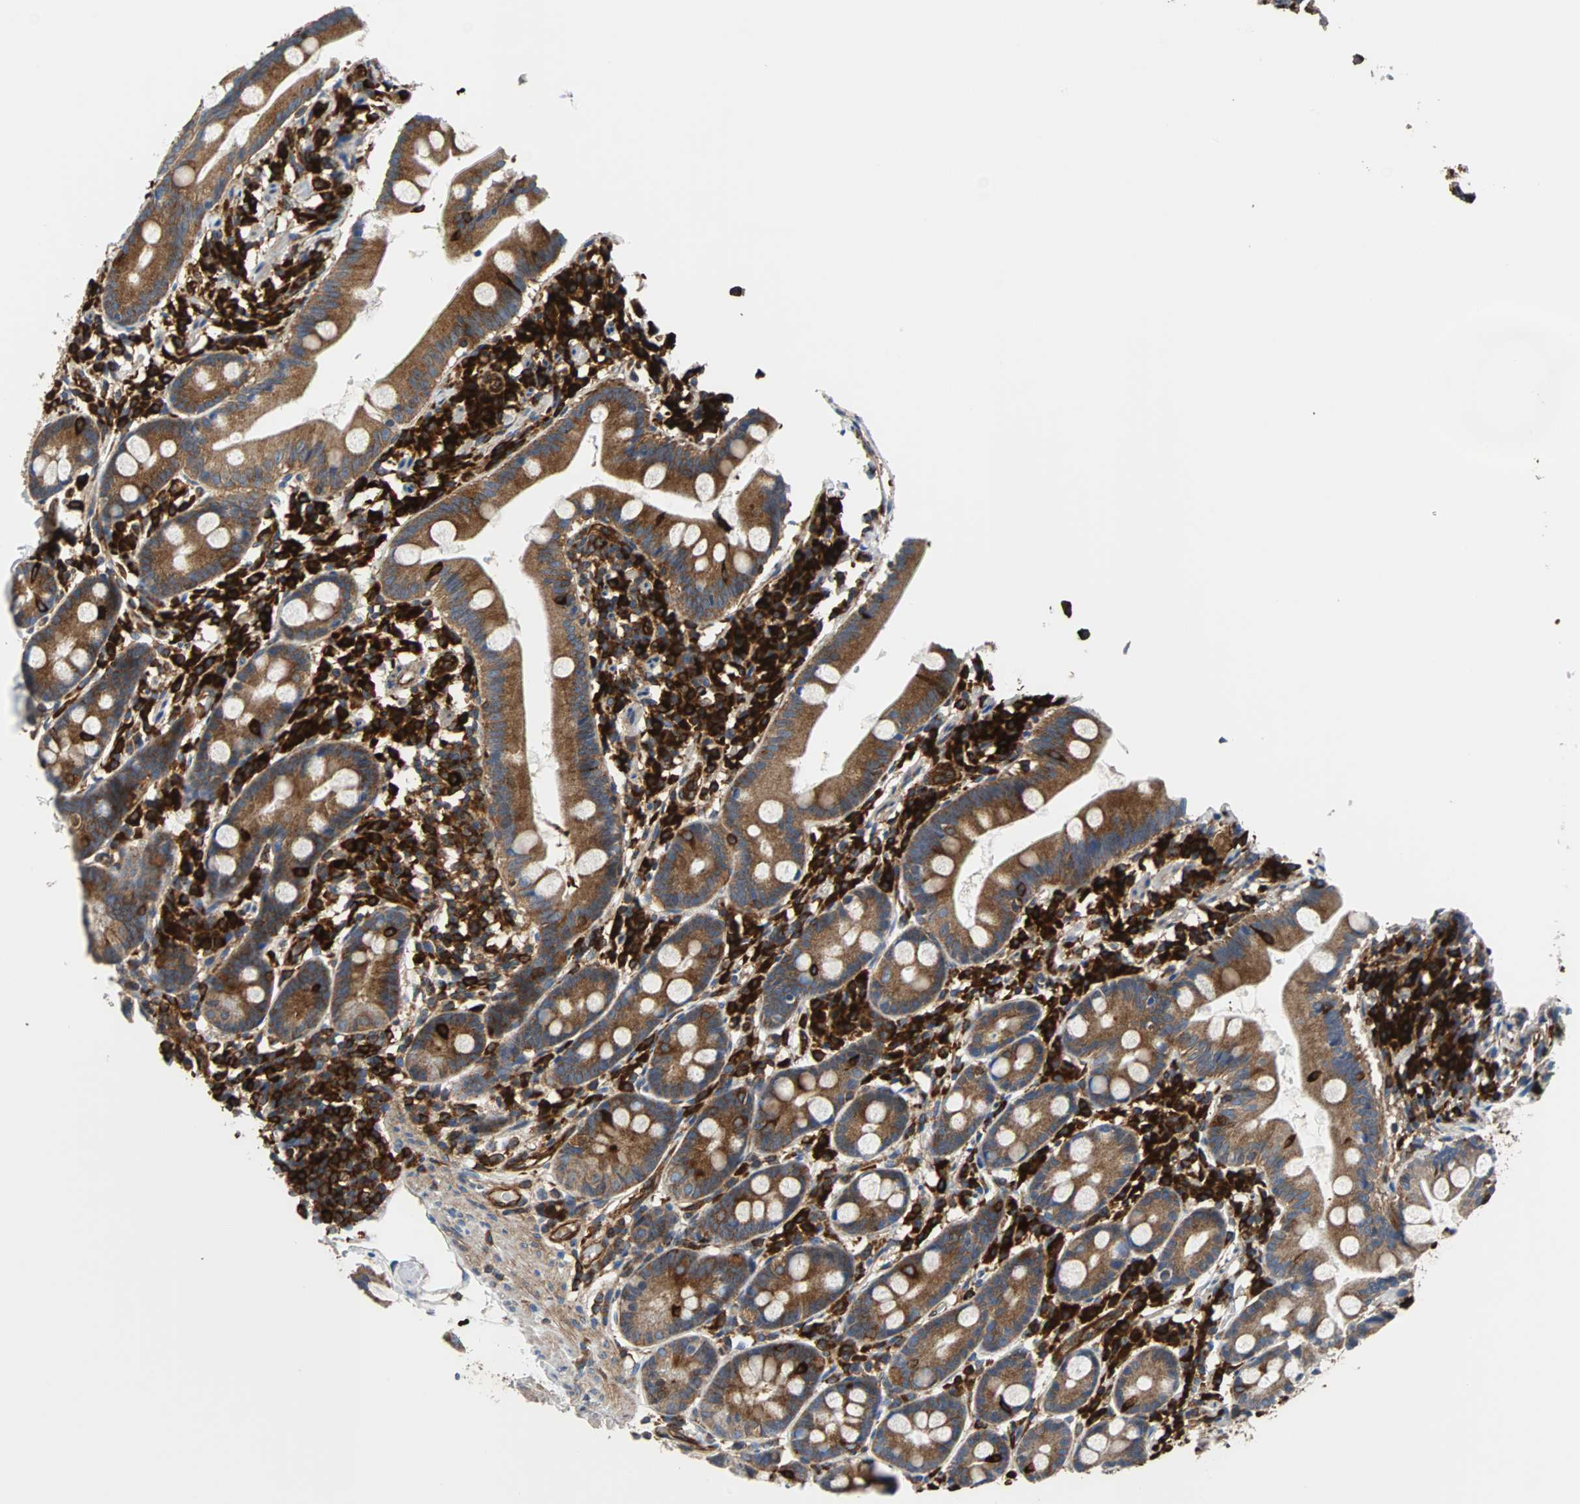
{"staining": {"intensity": "moderate", "quantity": ">75%", "location": "cytoplasmic/membranous"}, "tissue": "duodenum", "cell_type": "Glandular cells", "image_type": "normal", "snomed": [{"axis": "morphology", "description": "Normal tissue, NOS"}, {"axis": "topography", "description": "Duodenum"}], "caption": "Brown immunohistochemical staining in unremarkable duodenum reveals moderate cytoplasmic/membranous staining in about >75% of glandular cells. The protein of interest is stained brown, and the nuclei are stained in blue (DAB IHC with brightfield microscopy, high magnification).", "gene": "PLCG2", "patient": {"sex": "male", "age": 50}}